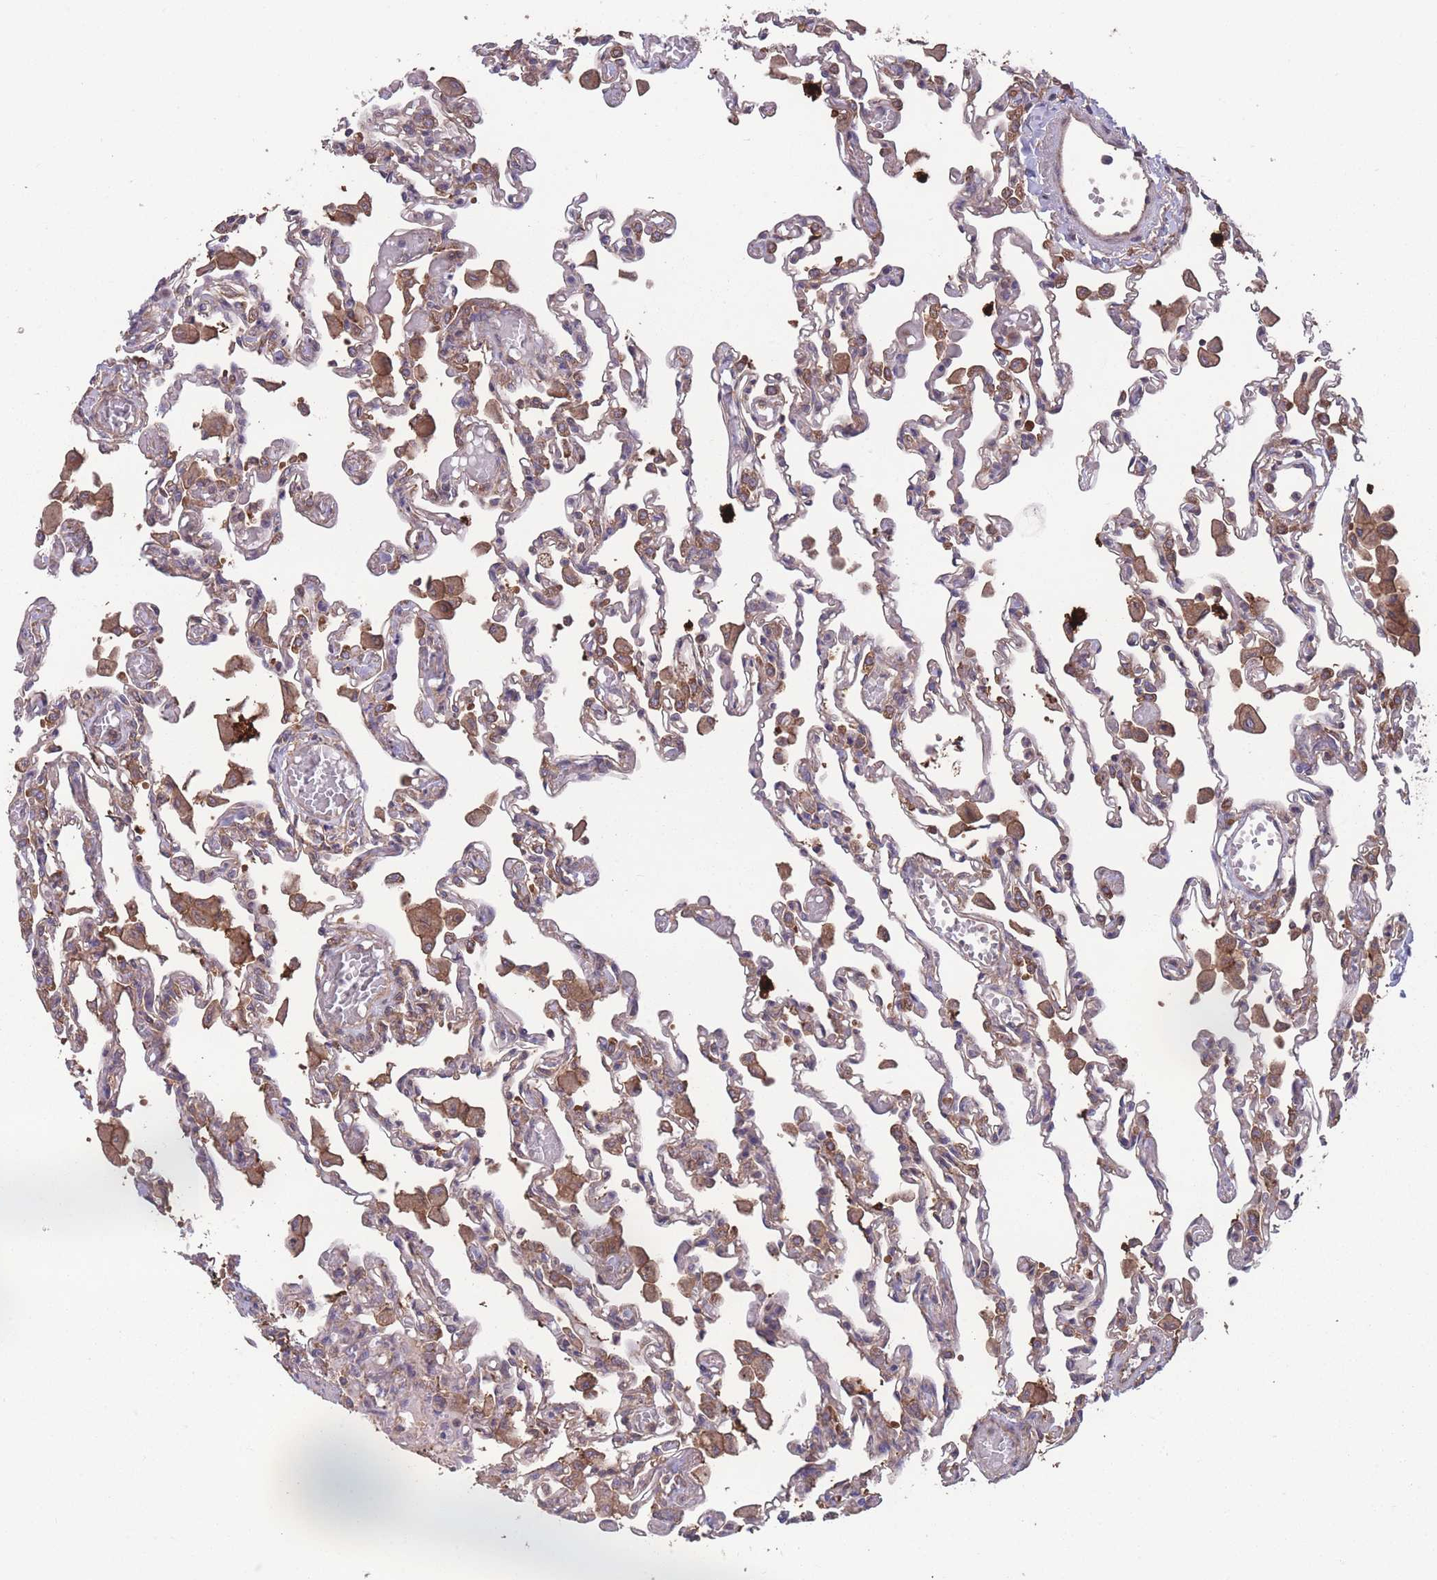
{"staining": {"intensity": "weak", "quantity": "25%-75%", "location": "cytoplasmic/membranous"}, "tissue": "lung", "cell_type": "Alveolar cells", "image_type": "normal", "snomed": [{"axis": "morphology", "description": "Normal tissue, NOS"}, {"axis": "topography", "description": "Bronchus"}, {"axis": "topography", "description": "Lung"}], "caption": "Immunohistochemical staining of unremarkable human lung reveals weak cytoplasmic/membranous protein staining in about 25%-75% of alveolar cells. The protein of interest is shown in brown color, while the nuclei are stained blue.", "gene": "ZPR1", "patient": {"sex": "female", "age": 49}}